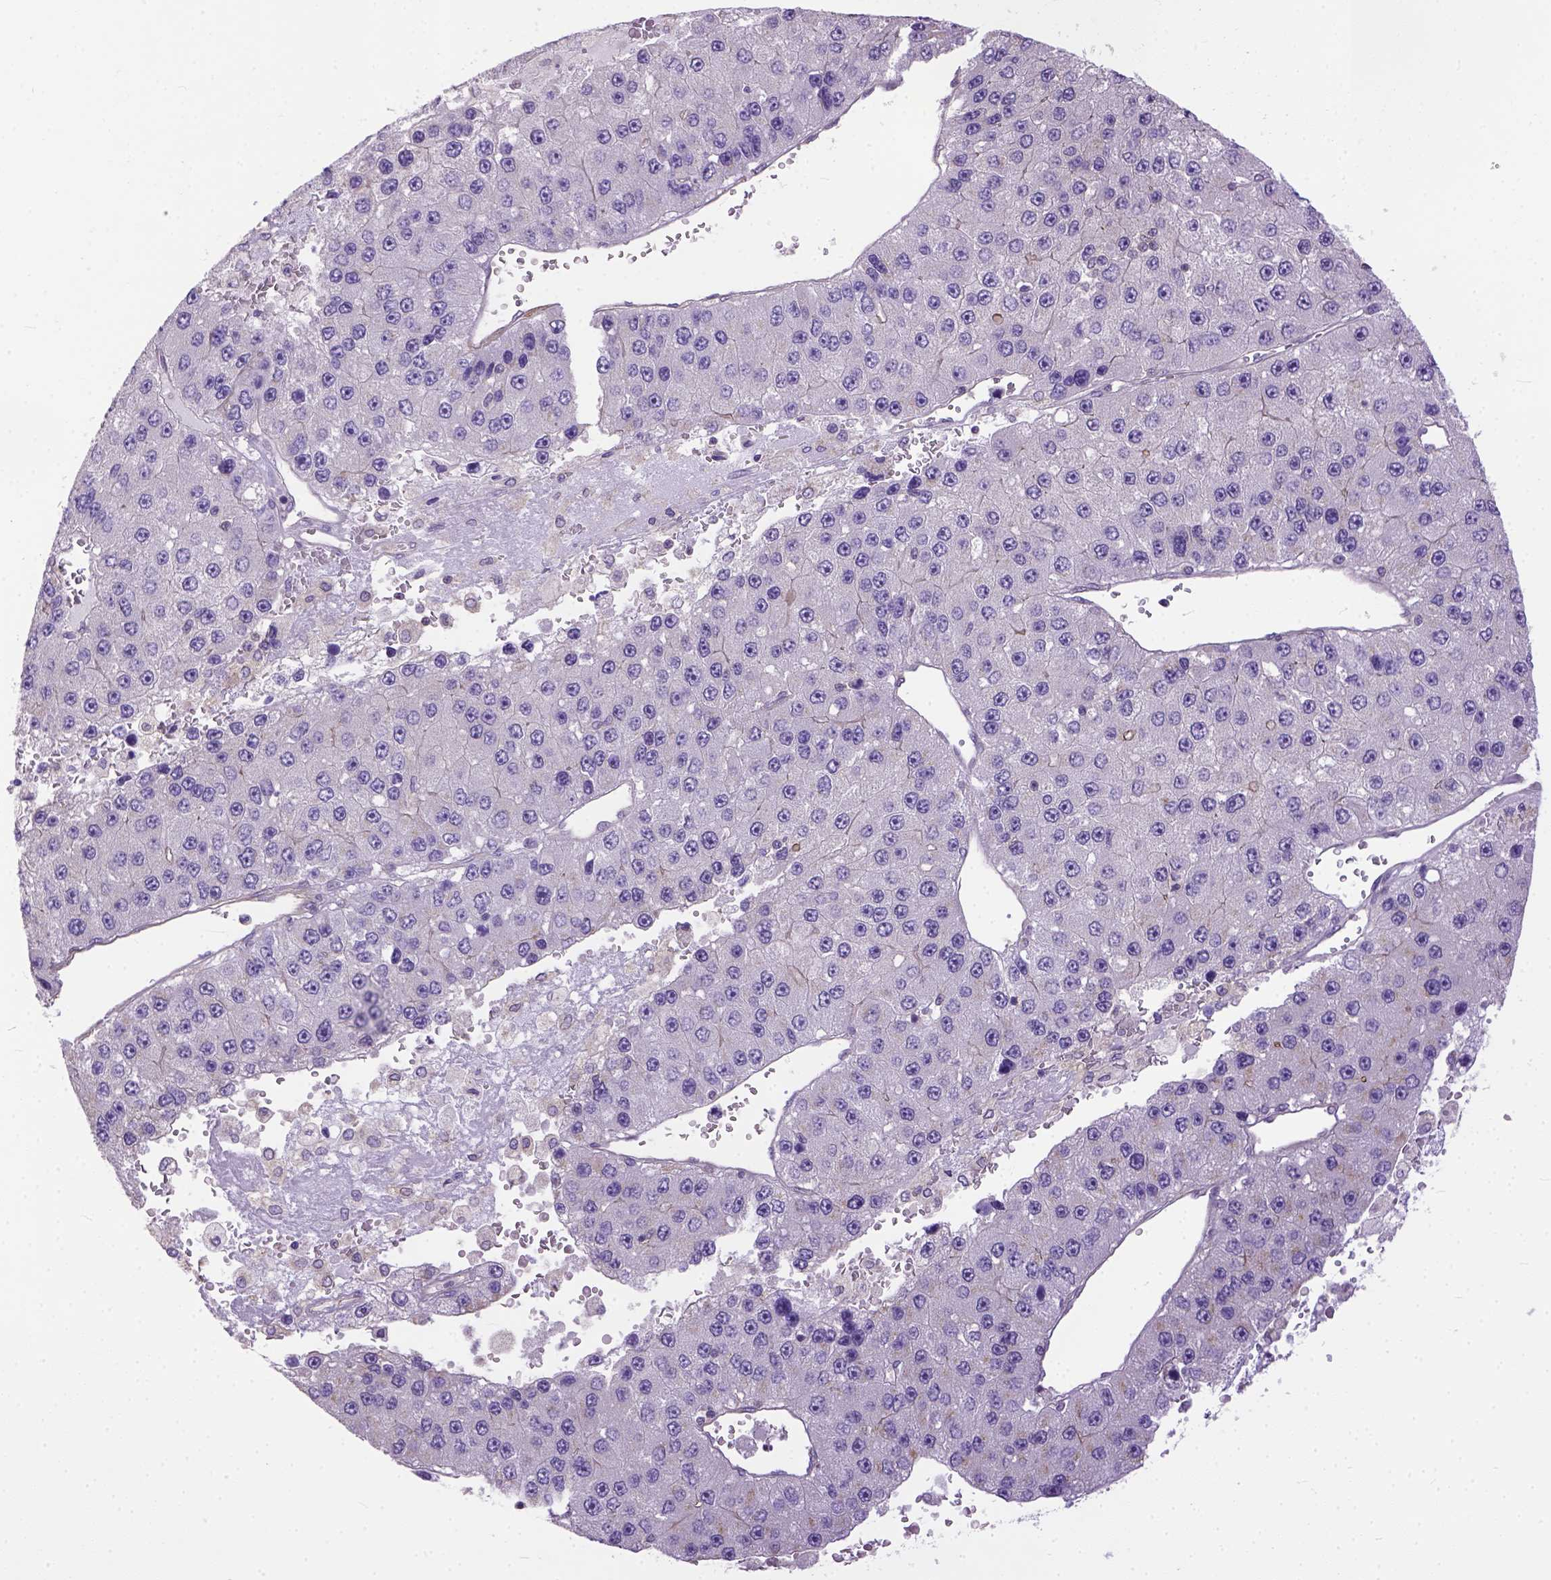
{"staining": {"intensity": "negative", "quantity": "none", "location": "none"}, "tissue": "liver cancer", "cell_type": "Tumor cells", "image_type": "cancer", "snomed": [{"axis": "morphology", "description": "Carcinoma, Hepatocellular, NOS"}, {"axis": "topography", "description": "Liver"}], "caption": "Immunohistochemistry photomicrograph of human hepatocellular carcinoma (liver) stained for a protein (brown), which shows no expression in tumor cells.", "gene": "BANF2", "patient": {"sex": "female", "age": 73}}